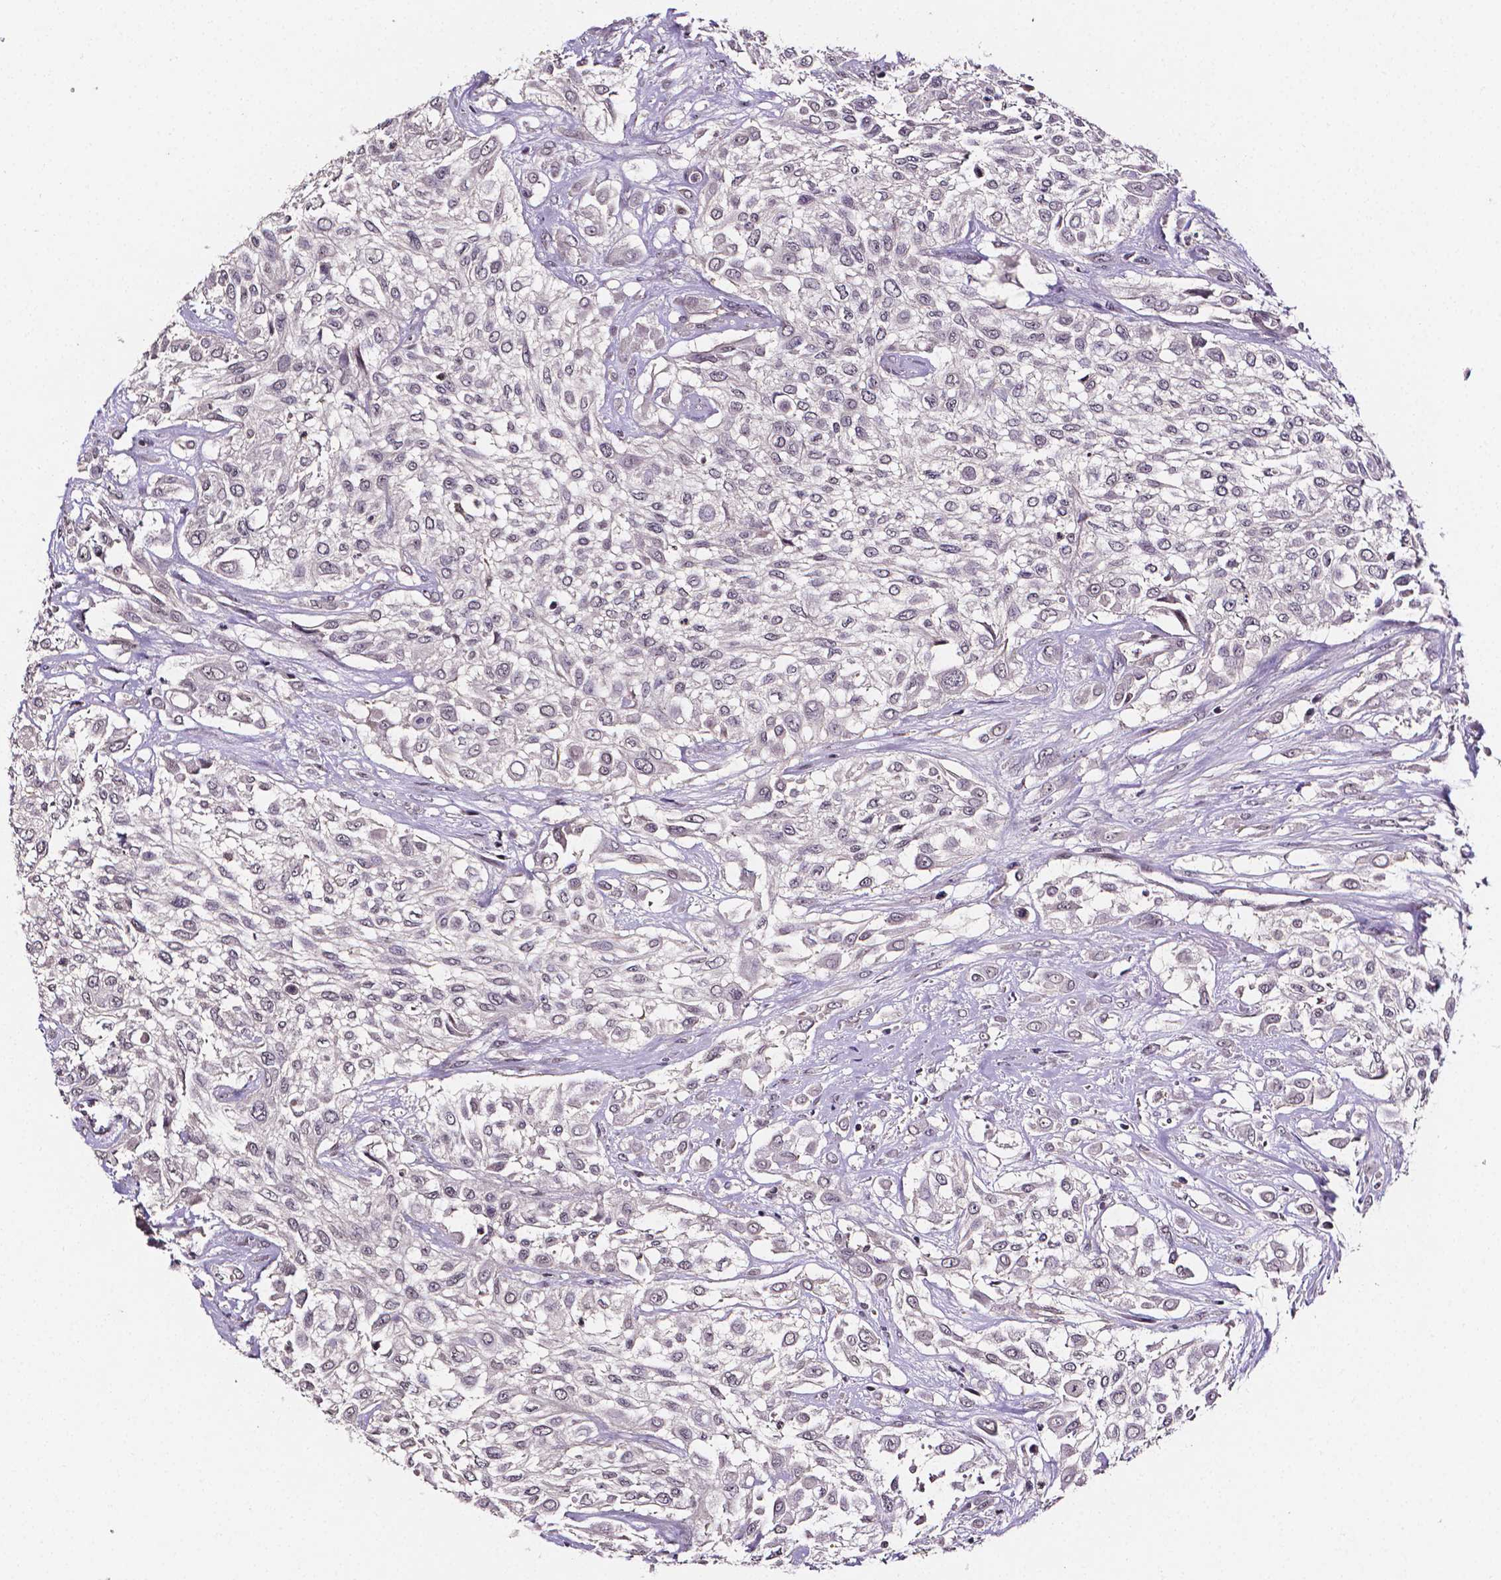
{"staining": {"intensity": "negative", "quantity": "none", "location": "none"}, "tissue": "urothelial cancer", "cell_type": "Tumor cells", "image_type": "cancer", "snomed": [{"axis": "morphology", "description": "Urothelial carcinoma, High grade"}, {"axis": "topography", "description": "Urinary bladder"}], "caption": "Urothelial carcinoma (high-grade) stained for a protein using immunohistochemistry reveals no staining tumor cells.", "gene": "NRGN", "patient": {"sex": "male", "age": 57}}